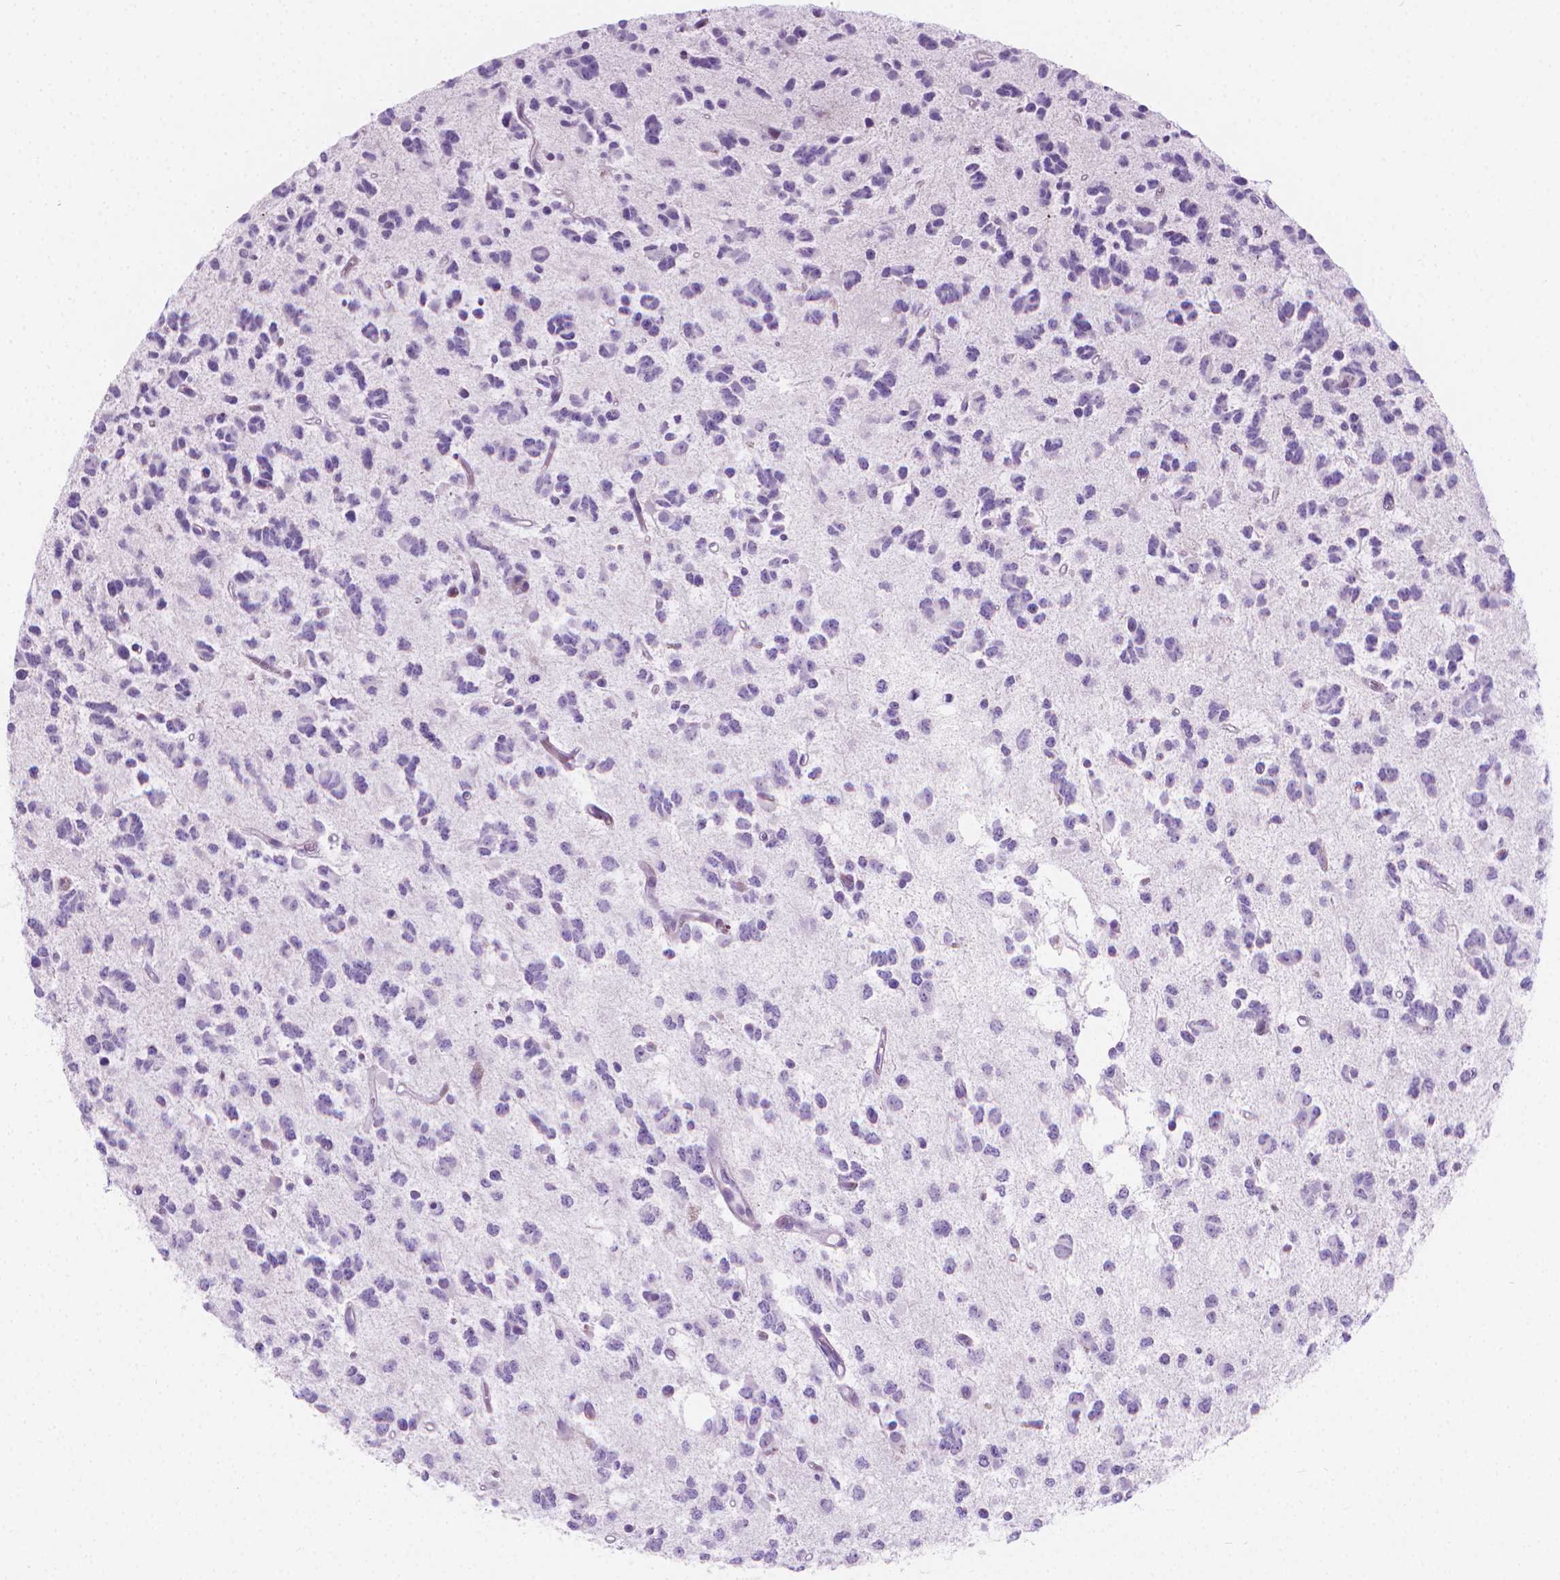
{"staining": {"intensity": "negative", "quantity": "none", "location": "none"}, "tissue": "glioma", "cell_type": "Tumor cells", "image_type": "cancer", "snomed": [{"axis": "morphology", "description": "Glioma, malignant, Low grade"}, {"axis": "topography", "description": "Brain"}], "caption": "This is an immunohistochemistry micrograph of human glioma. There is no staining in tumor cells.", "gene": "CFAP52", "patient": {"sex": "female", "age": 45}}